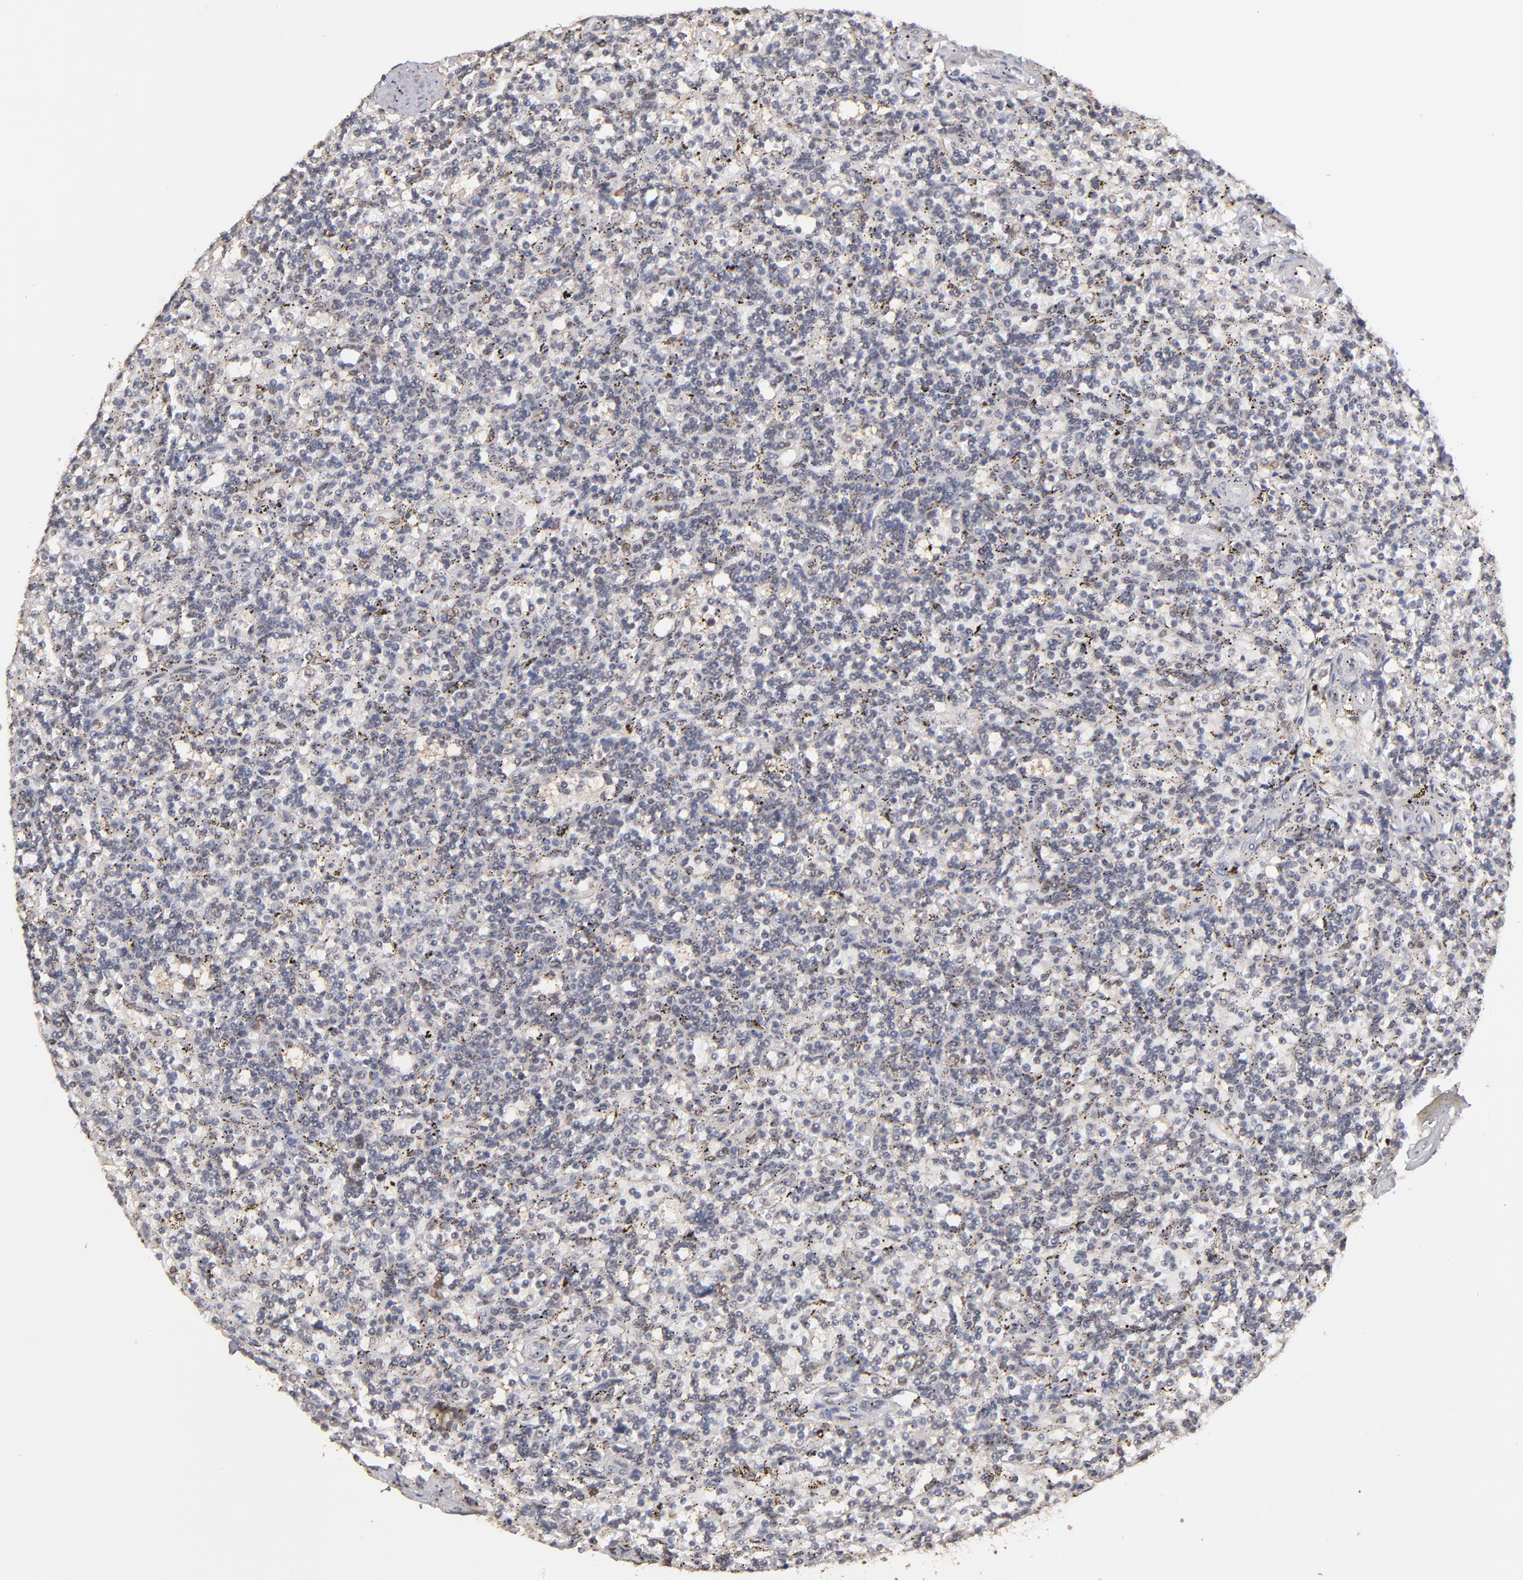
{"staining": {"intensity": "weak", "quantity": "<25%", "location": "nuclear"}, "tissue": "lymphoma", "cell_type": "Tumor cells", "image_type": "cancer", "snomed": [{"axis": "morphology", "description": "Malignant lymphoma, non-Hodgkin's type, Low grade"}, {"axis": "topography", "description": "Spleen"}], "caption": "Tumor cells show no significant expression in lymphoma.", "gene": "EAPP", "patient": {"sex": "male", "age": 73}}